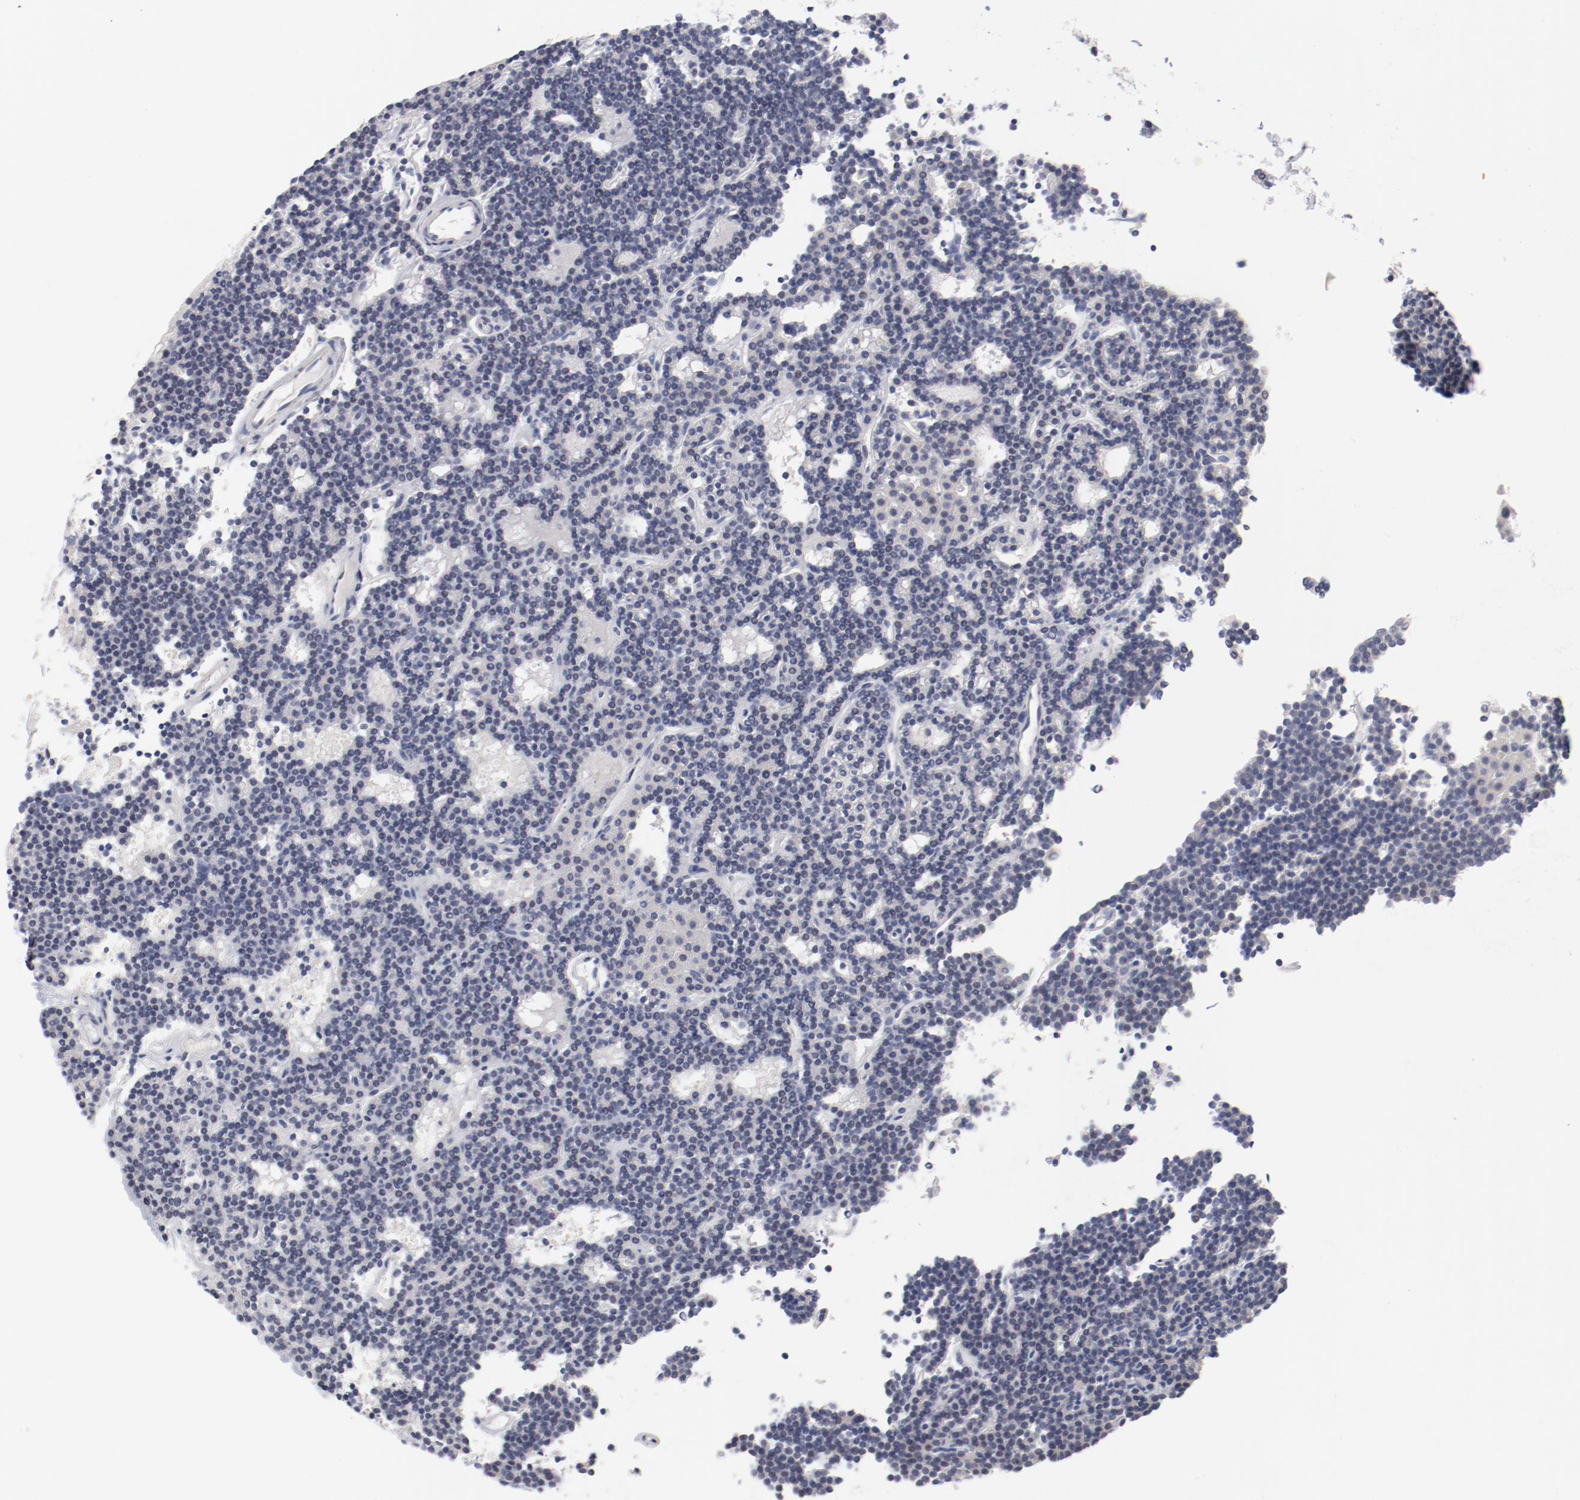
{"staining": {"intensity": "negative", "quantity": "none", "location": "none"}, "tissue": "parathyroid gland", "cell_type": "Glandular cells", "image_type": "normal", "snomed": [{"axis": "morphology", "description": "Normal tissue, NOS"}, {"axis": "topography", "description": "Parathyroid gland"}], "caption": "Parathyroid gland was stained to show a protein in brown. There is no significant positivity in glandular cells. (DAB (3,3'-diaminobenzidine) immunohistochemistry (IHC) with hematoxylin counter stain).", "gene": "KCNK13", "patient": {"sex": "female", "age": 45}}